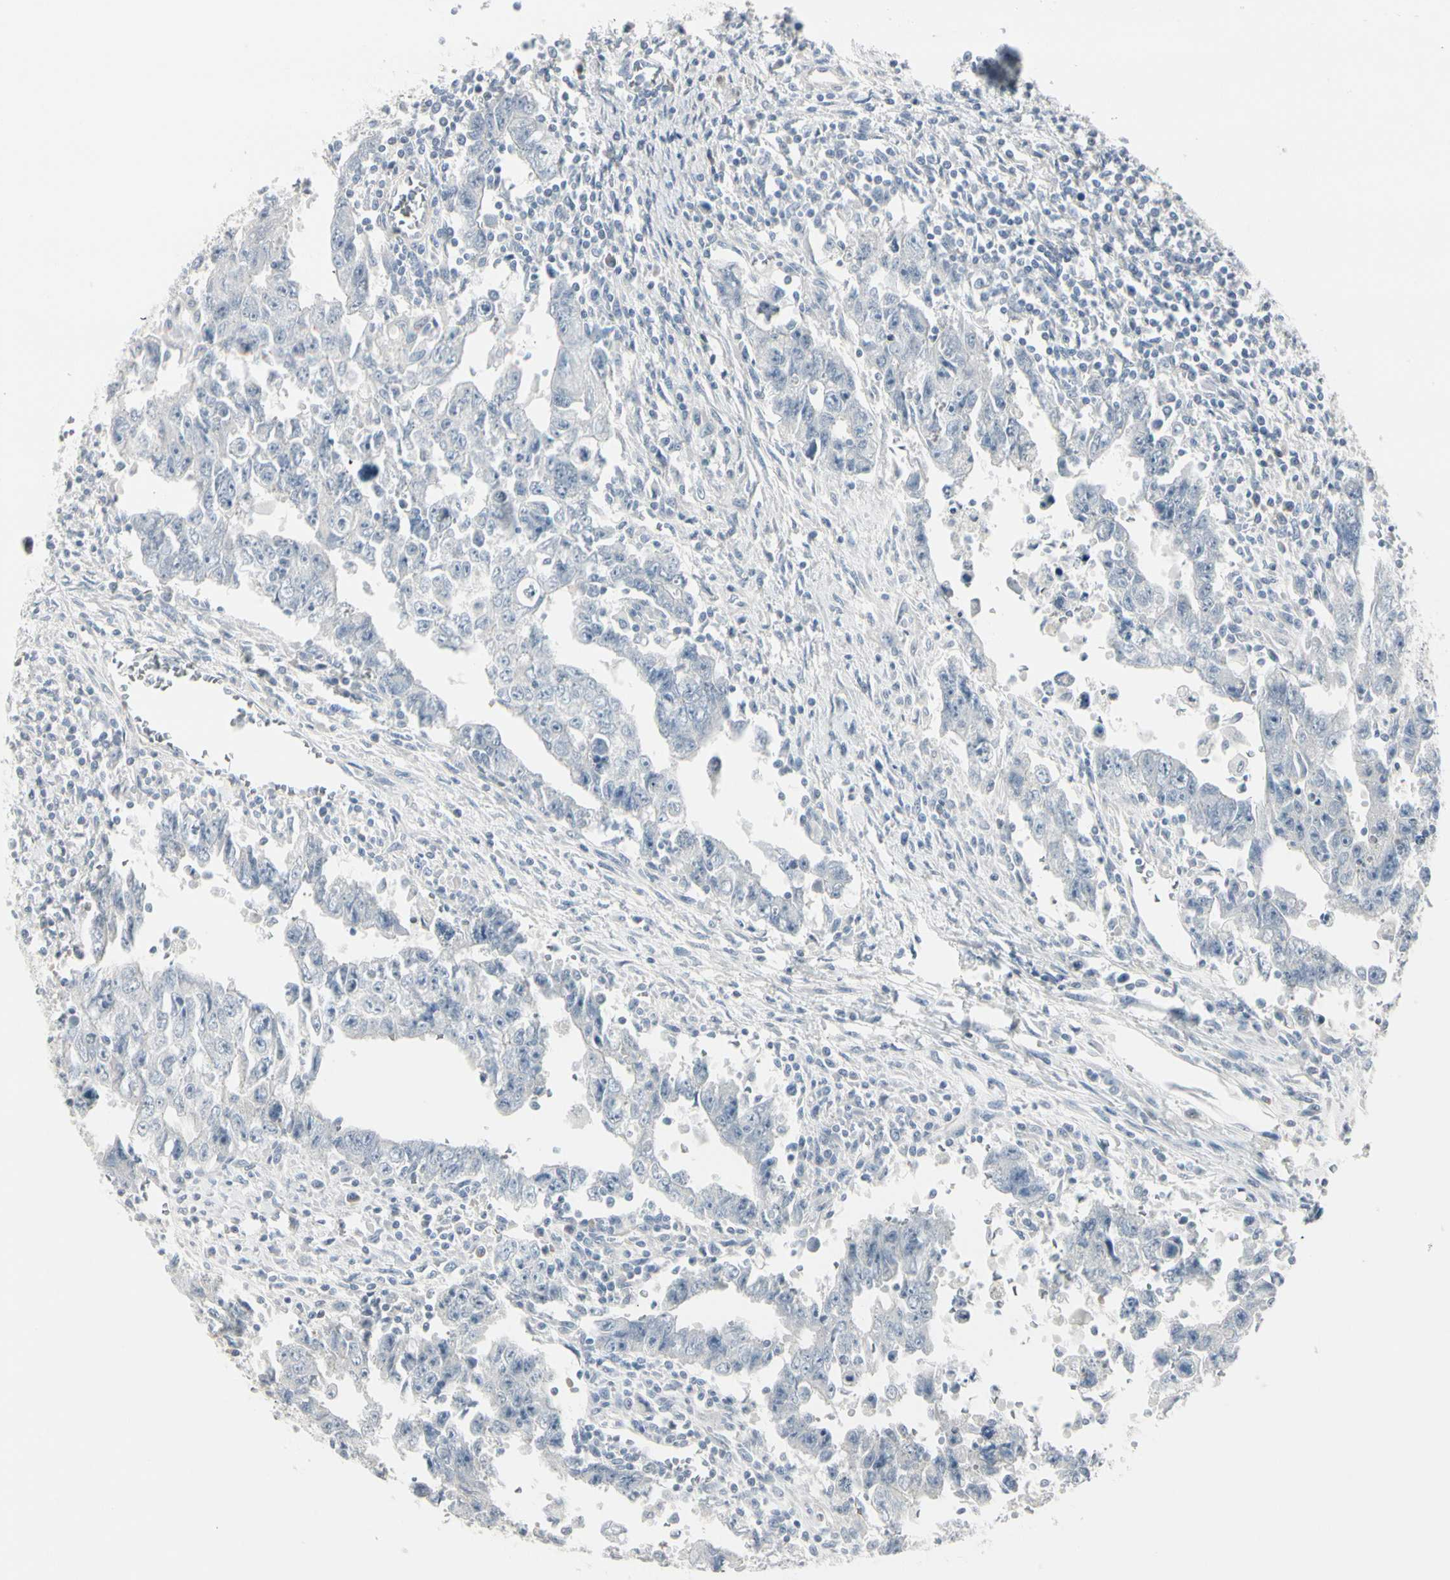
{"staining": {"intensity": "negative", "quantity": "none", "location": "none"}, "tissue": "testis cancer", "cell_type": "Tumor cells", "image_type": "cancer", "snomed": [{"axis": "morphology", "description": "Carcinoma, Embryonal, NOS"}, {"axis": "topography", "description": "Testis"}], "caption": "Protein analysis of testis embryonal carcinoma shows no significant staining in tumor cells.", "gene": "DMPK", "patient": {"sex": "male", "age": 28}}